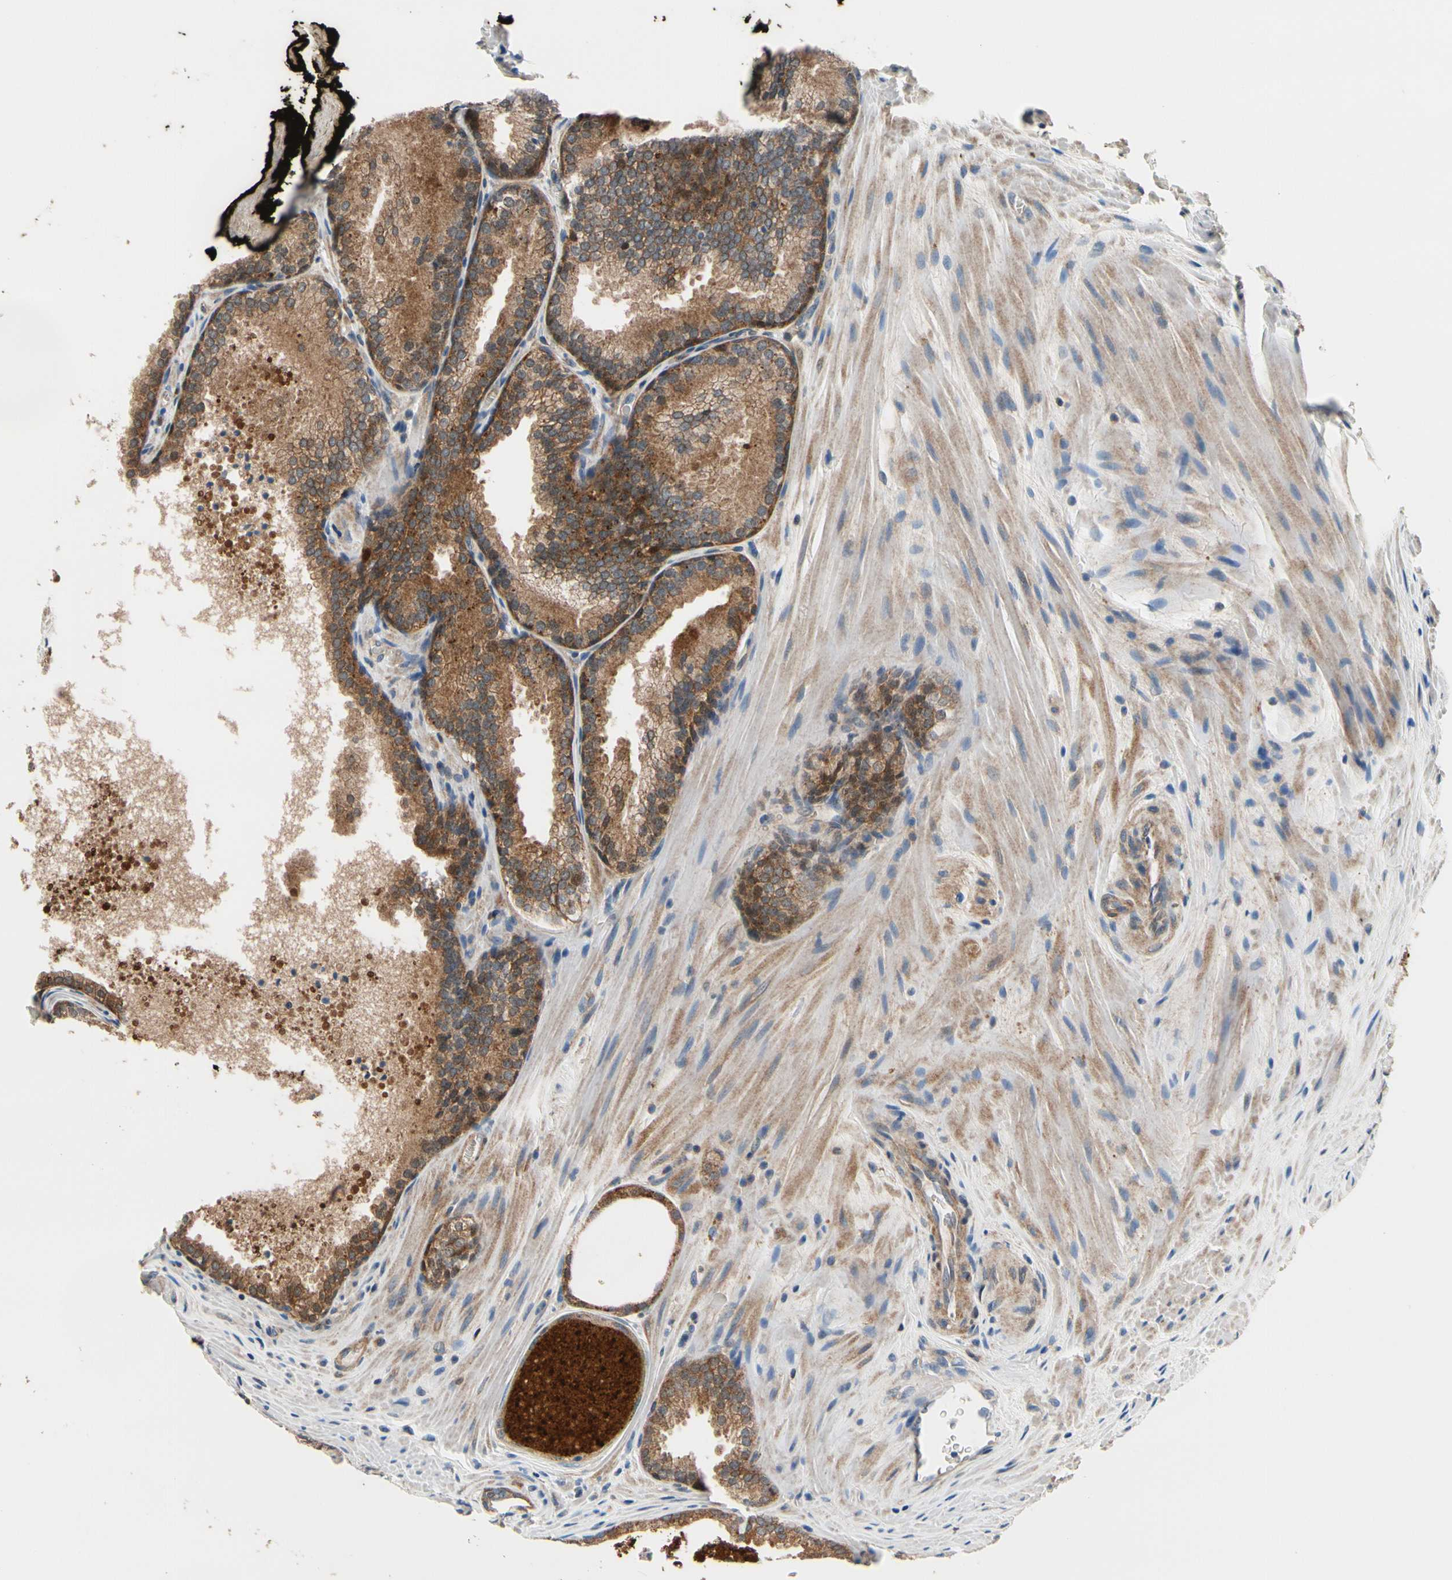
{"staining": {"intensity": "moderate", "quantity": ">75%", "location": "cytoplasmic/membranous"}, "tissue": "prostate cancer", "cell_type": "Tumor cells", "image_type": "cancer", "snomed": [{"axis": "morphology", "description": "Adenocarcinoma, Low grade"}, {"axis": "topography", "description": "Prostate"}], "caption": "Human prostate cancer stained with a protein marker shows moderate staining in tumor cells.", "gene": "PRDX2", "patient": {"sex": "male", "age": 60}}